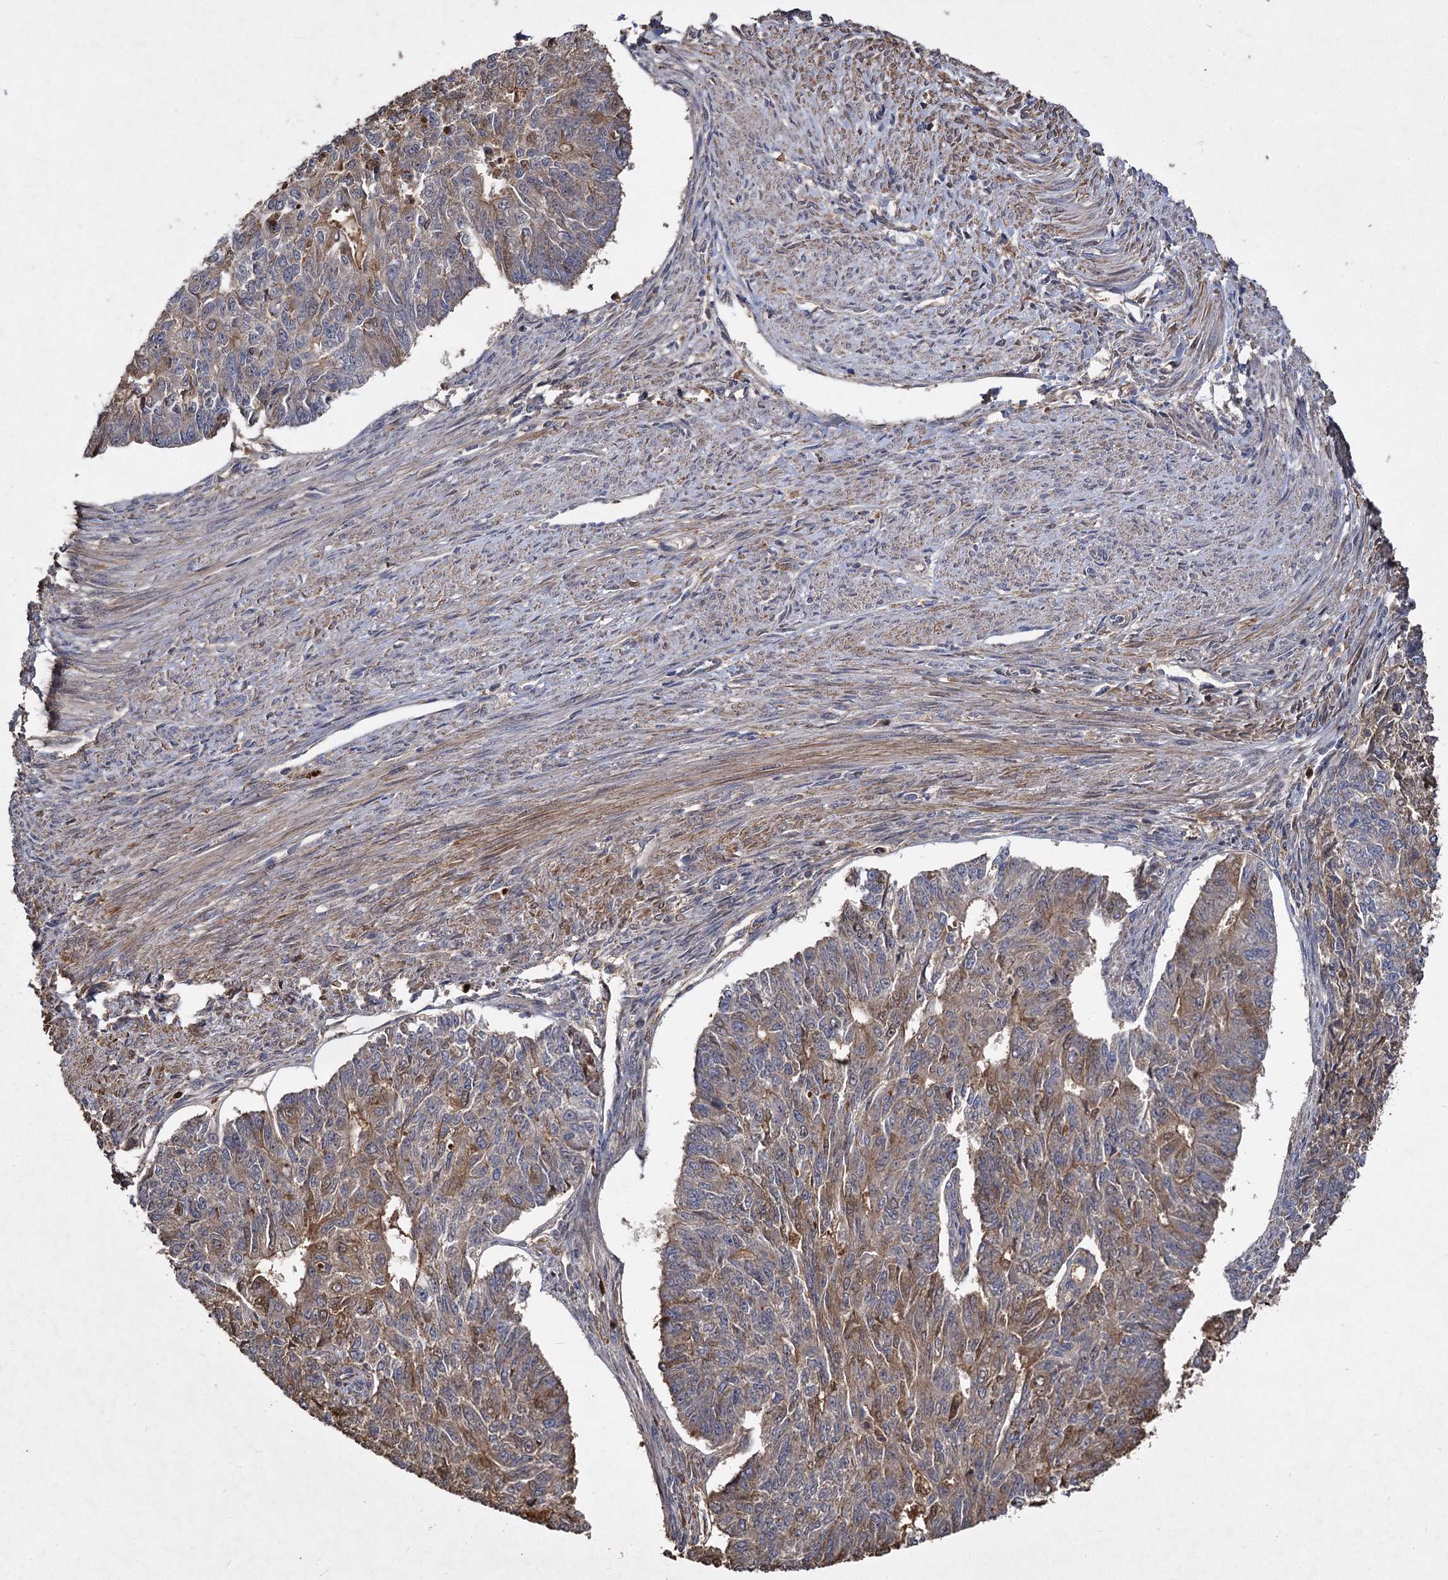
{"staining": {"intensity": "moderate", "quantity": "25%-75%", "location": "cytoplasmic/membranous"}, "tissue": "endometrial cancer", "cell_type": "Tumor cells", "image_type": "cancer", "snomed": [{"axis": "morphology", "description": "Adenocarcinoma, NOS"}, {"axis": "topography", "description": "Endometrium"}], "caption": "Tumor cells reveal medium levels of moderate cytoplasmic/membranous staining in about 25%-75% of cells in endometrial adenocarcinoma.", "gene": "GCLC", "patient": {"sex": "female", "age": 32}}